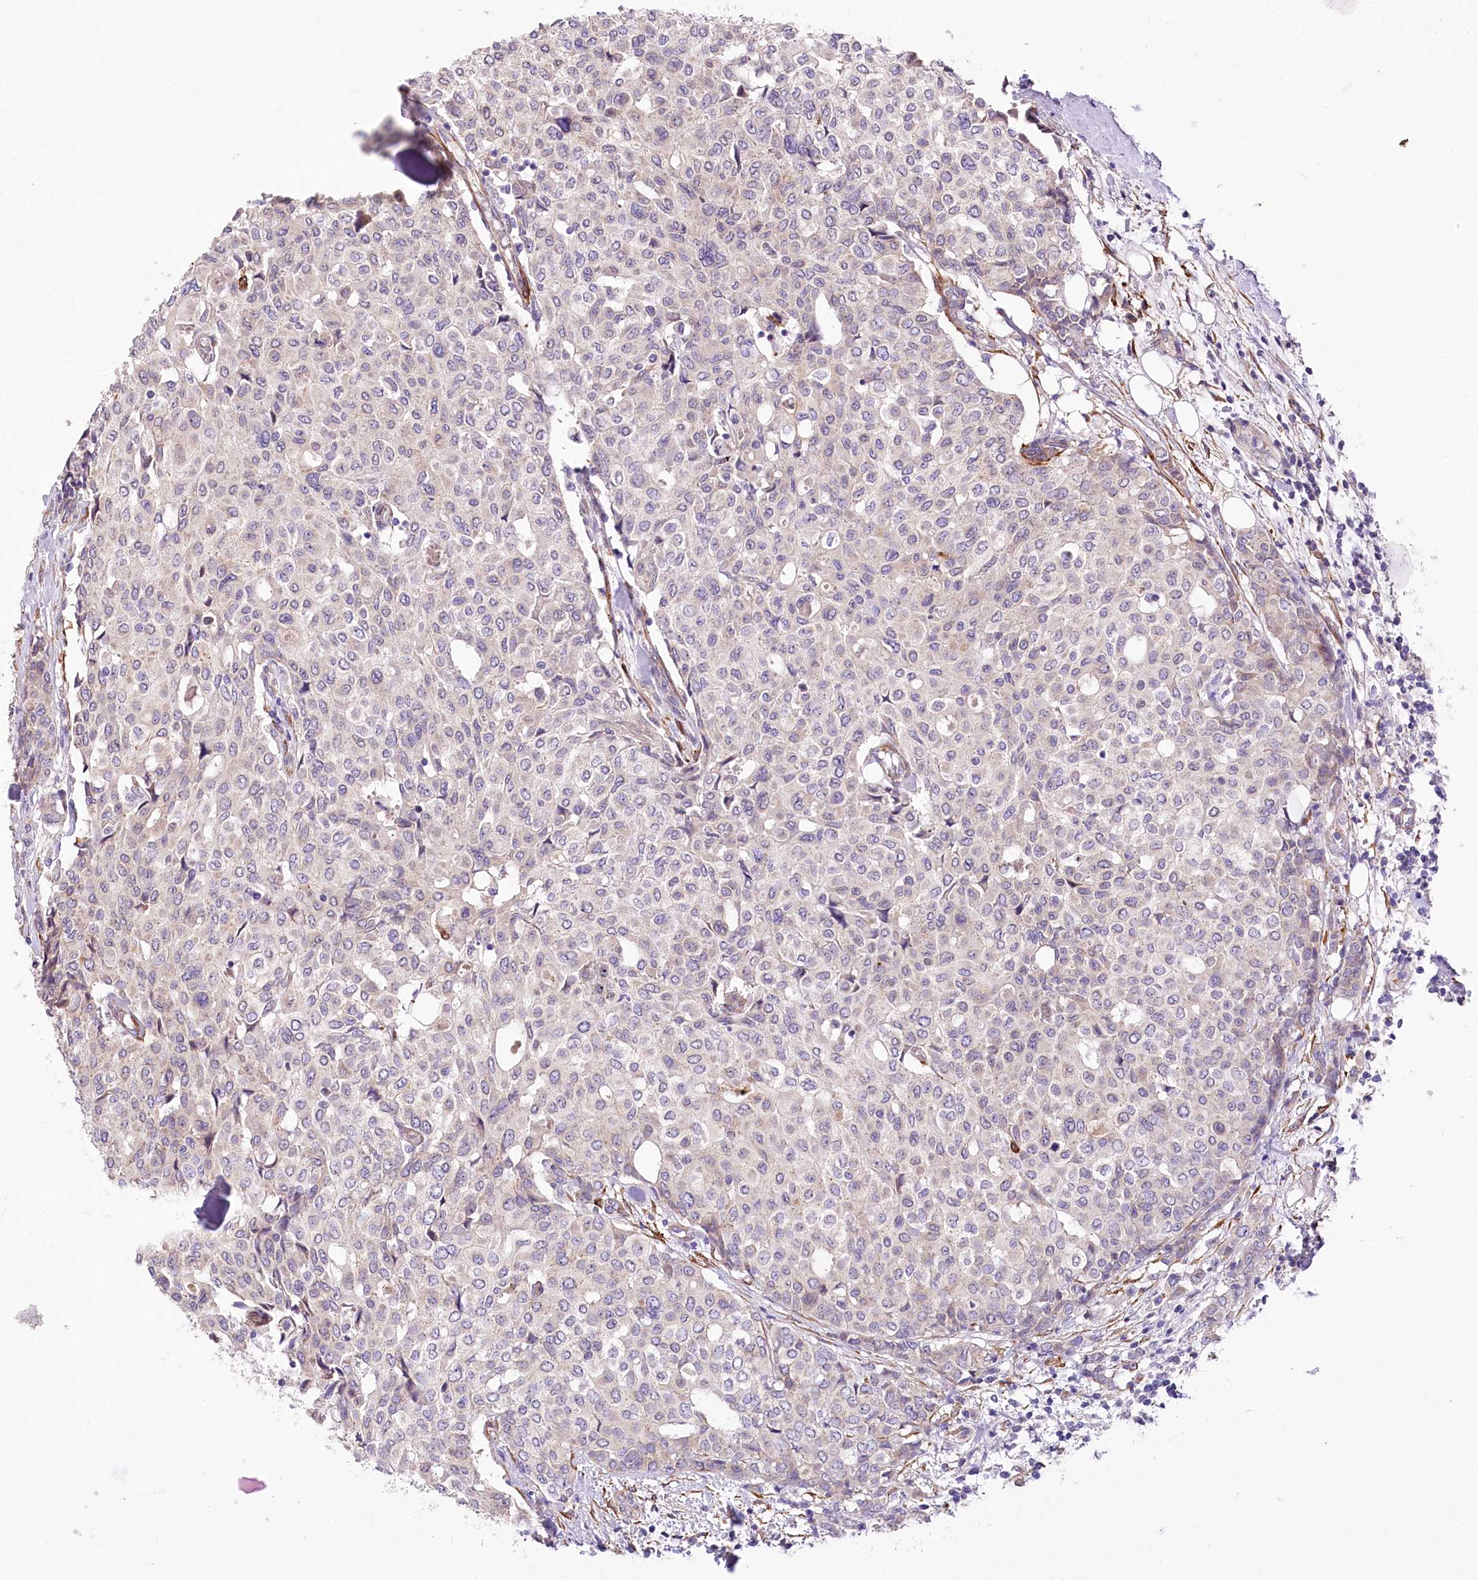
{"staining": {"intensity": "negative", "quantity": "none", "location": "none"}, "tissue": "breast cancer", "cell_type": "Tumor cells", "image_type": "cancer", "snomed": [{"axis": "morphology", "description": "Lobular carcinoma"}, {"axis": "topography", "description": "Breast"}], "caption": "Histopathology image shows no protein positivity in tumor cells of breast lobular carcinoma tissue. (DAB (3,3'-diaminobenzidine) IHC with hematoxylin counter stain).", "gene": "RDH16", "patient": {"sex": "female", "age": 51}}